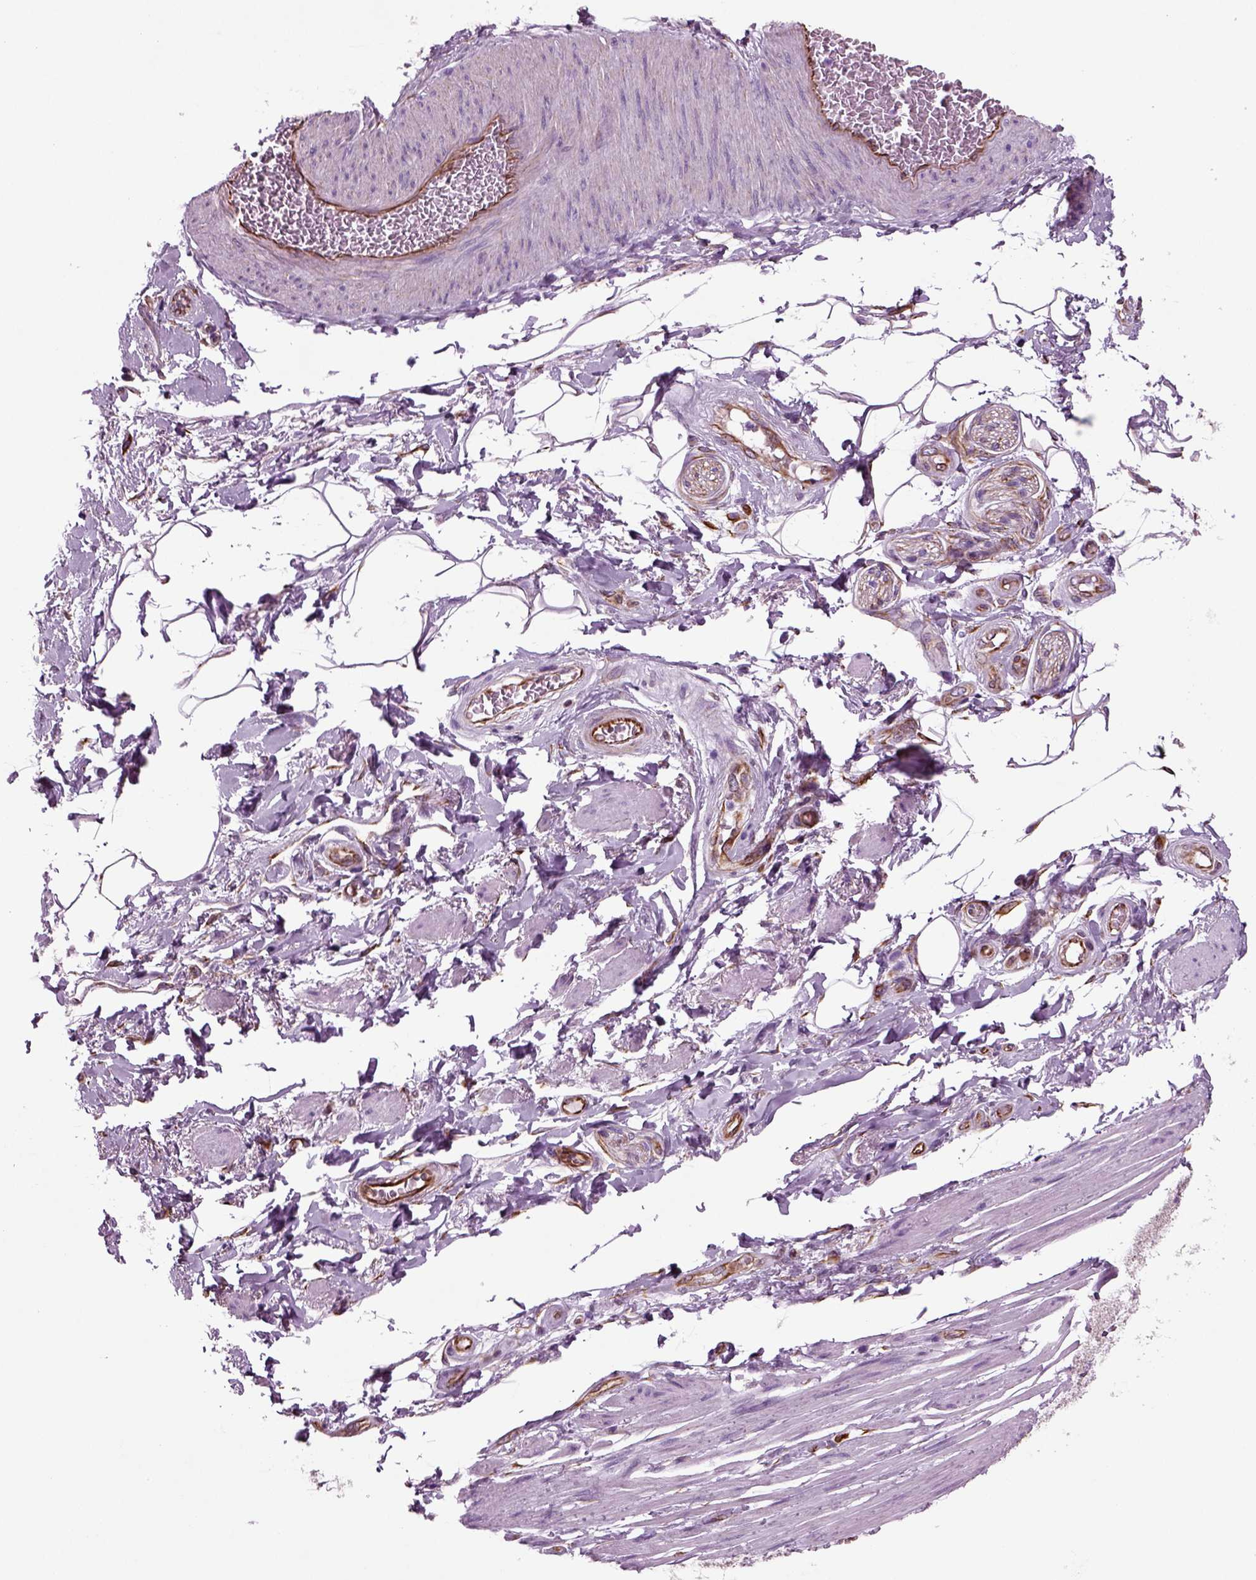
{"staining": {"intensity": "negative", "quantity": "none", "location": "none"}, "tissue": "adipose tissue", "cell_type": "Adipocytes", "image_type": "normal", "snomed": [{"axis": "morphology", "description": "Normal tissue, NOS"}, {"axis": "topography", "description": "Skeletal muscle"}, {"axis": "topography", "description": "Anal"}, {"axis": "topography", "description": "Peripheral nerve tissue"}], "caption": "IHC of benign adipose tissue displays no positivity in adipocytes.", "gene": "ACER3", "patient": {"sex": "male", "age": 53}}